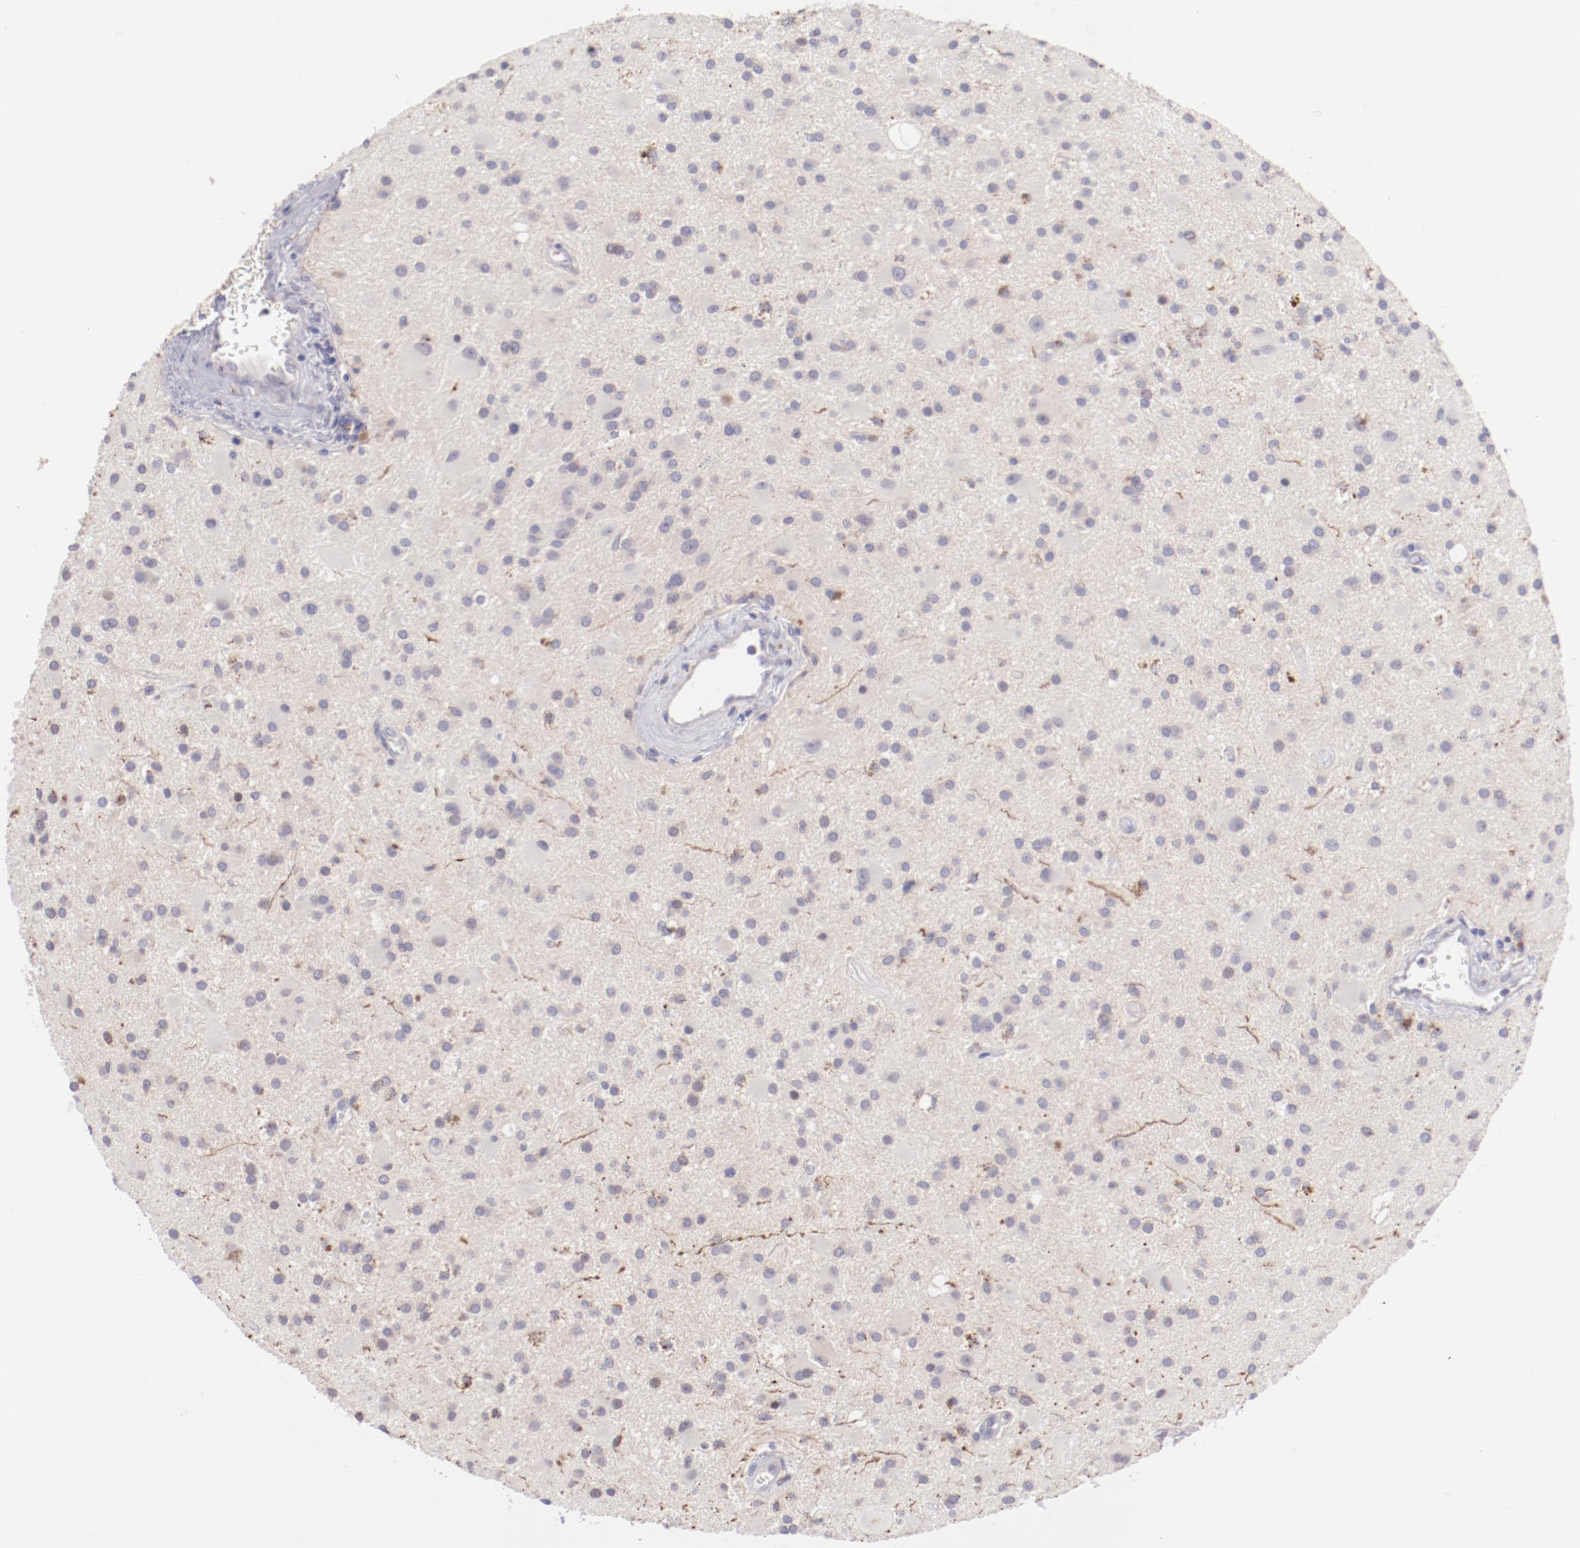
{"staining": {"intensity": "moderate", "quantity": "<25%", "location": "nuclear"}, "tissue": "glioma", "cell_type": "Tumor cells", "image_type": "cancer", "snomed": [{"axis": "morphology", "description": "Glioma, malignant, Low grade"}, {"axis": "topography", "description": "Brain"}], "caption": "DAB (3,3'-diaminobenzidine) immunohistochemical staining of human malignant low-grade glioma exhibits moderate nuclear protein expression in approximately <25% of tumor cells.", "gene": "TRAF3", "patient": {"sex": "male", "age": 58}}